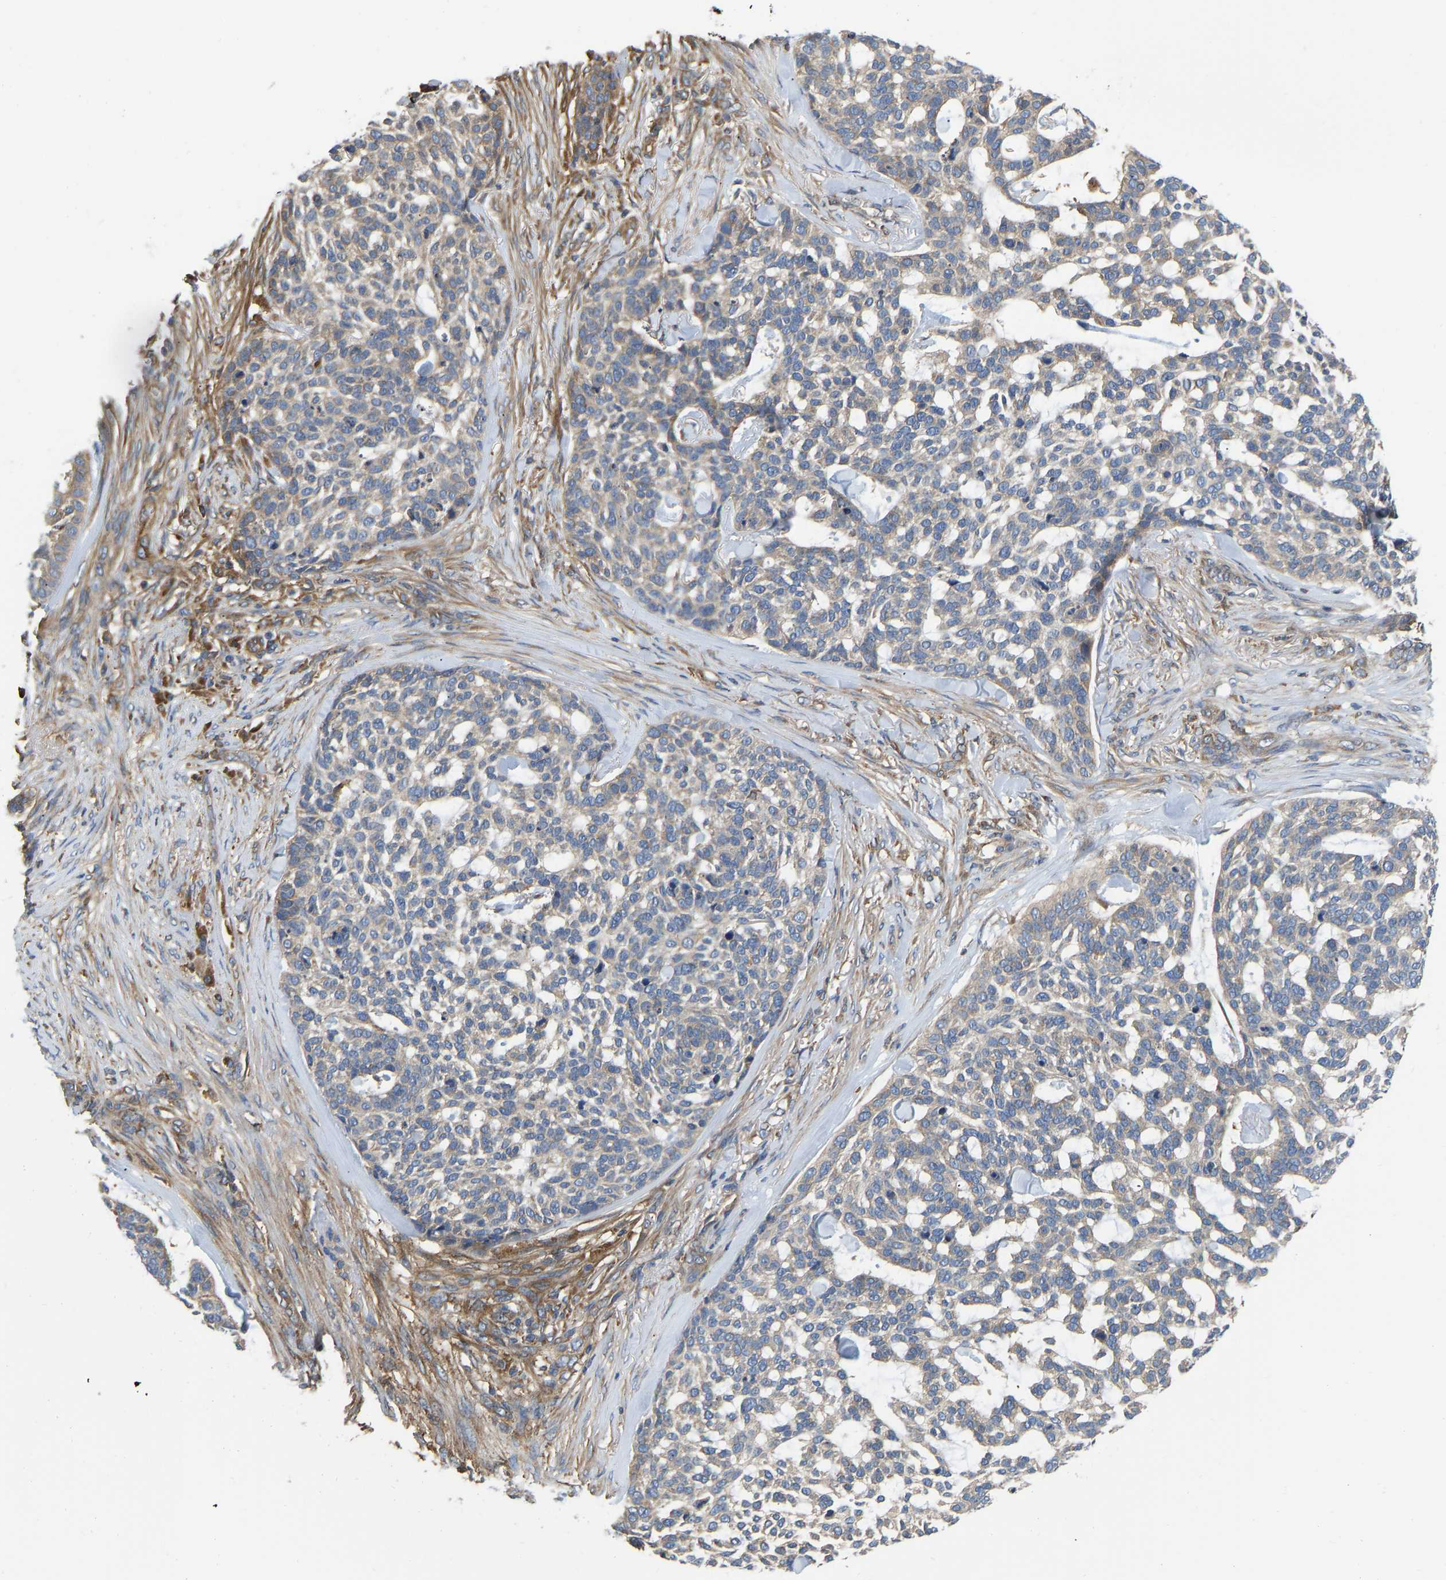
{"staining": {"intensity": "weak", "quantity": "25%-75%", "location": "cytoplasmic/membranous"}, "tissue": "skin cancer", "cell_type": "Tumor cells", "image_type": "cancer", "snomed": [{"axis": "morphology", "description": "Basal cell carcinoma"}, {"axis": "topography", "description": "Skin"}], "caption": "Human skin basal cell carcinoma stained with a protein marker displays weak staining in tumor cells.", "gene": "FLNB", "patient": {"sex": "female", "age": 64}}